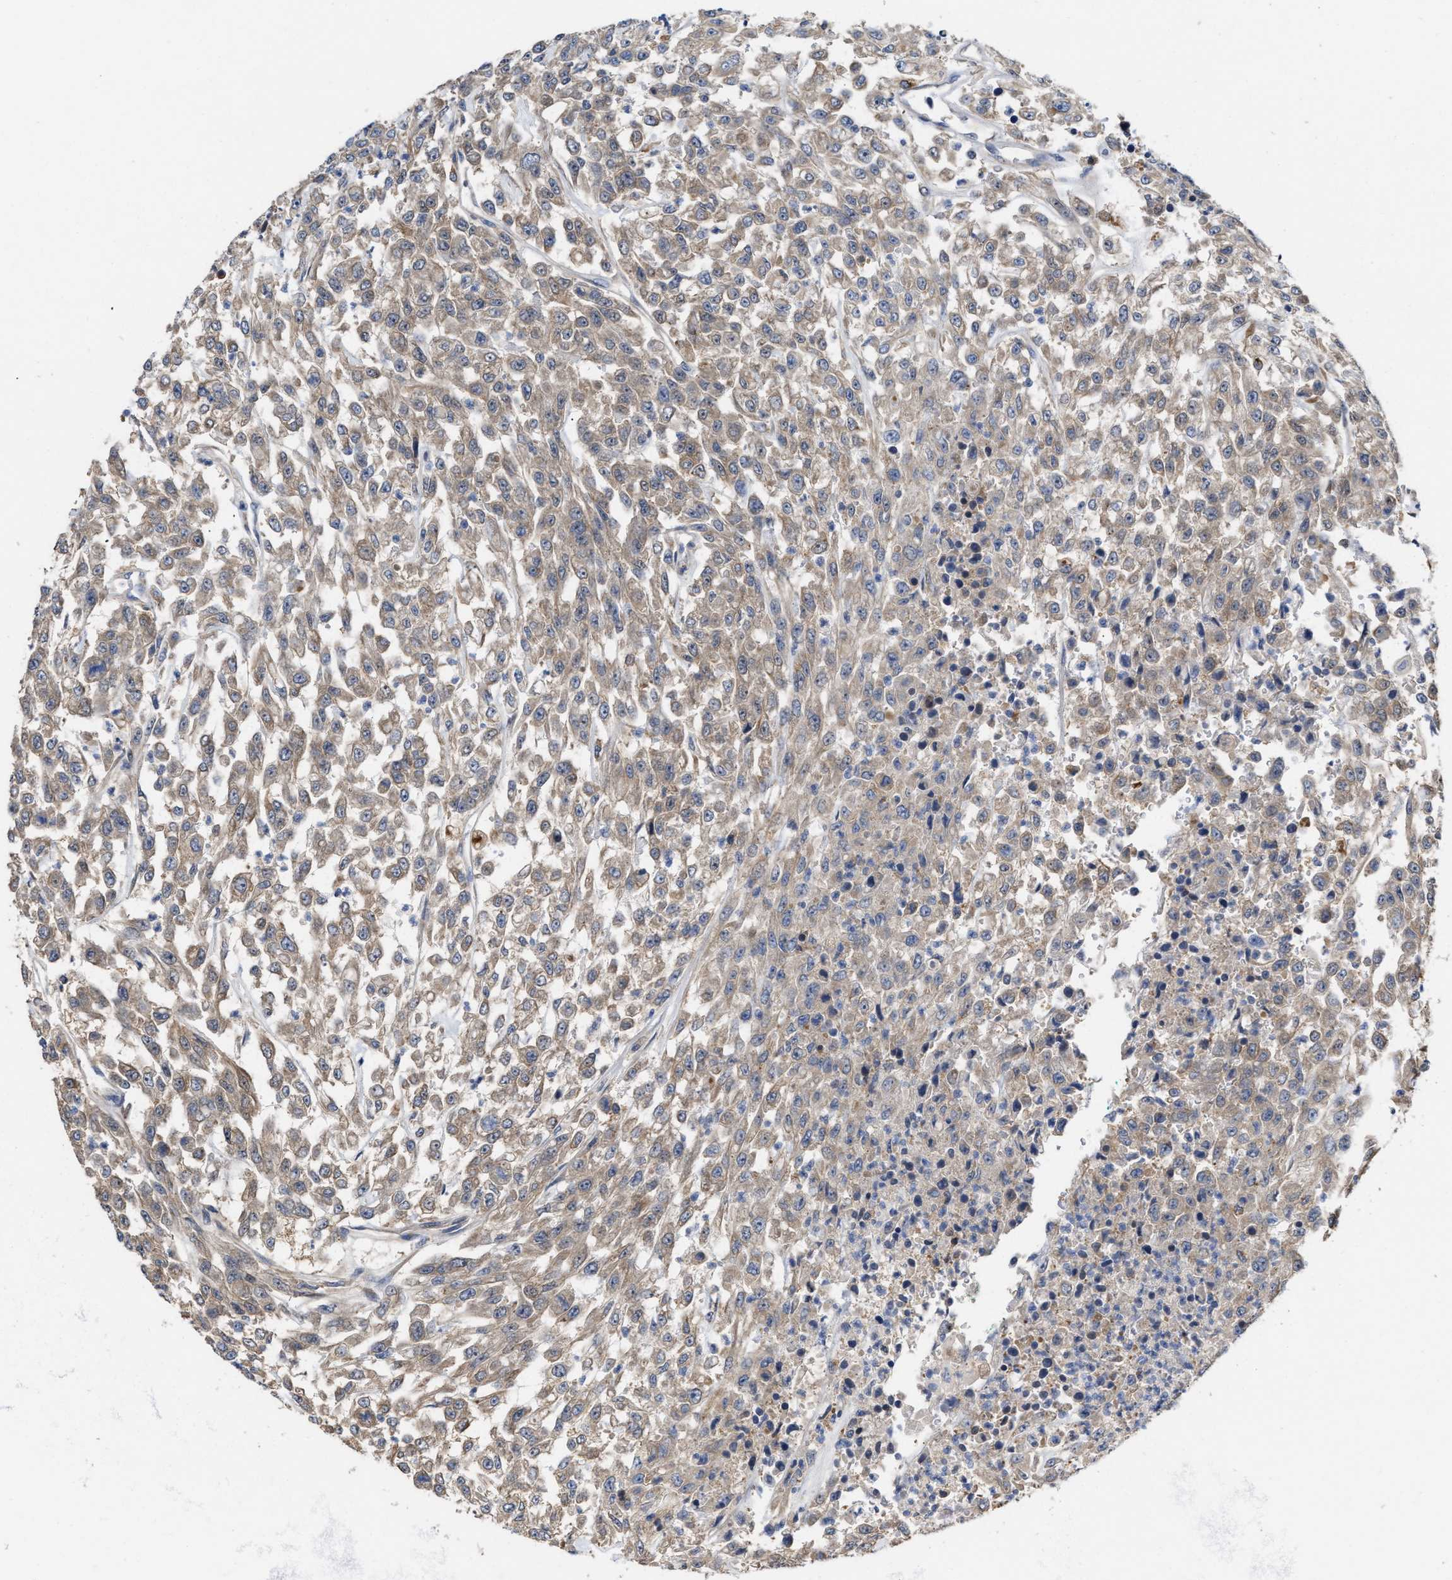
{"staining": {"intensity": "weak", "quantity": ">75%", "location": "cytoplasmic/membranous"}, "tissue": "urothelial cancer", "cell_type": "Tumor cells", "image_type": "cancer", "snomed": [{"axis": "morphology", "description": "Urothelial carcinoma, High grade"}, {"axis": "topography", "description": "Urinary bladder"}], "caption": "High-magnification brightfield microscopy of urothelial cancer stained with DAB (3,3'-diaminobenzidine) (brown) and counterstained with hematoxylin (blue). tumor cells exhibit weak cytoplasmic/membranous expression is appreciated in approximately>75% of cells.", "gene": "BBLN", "patient": {"sex": "male", "age": 46}}